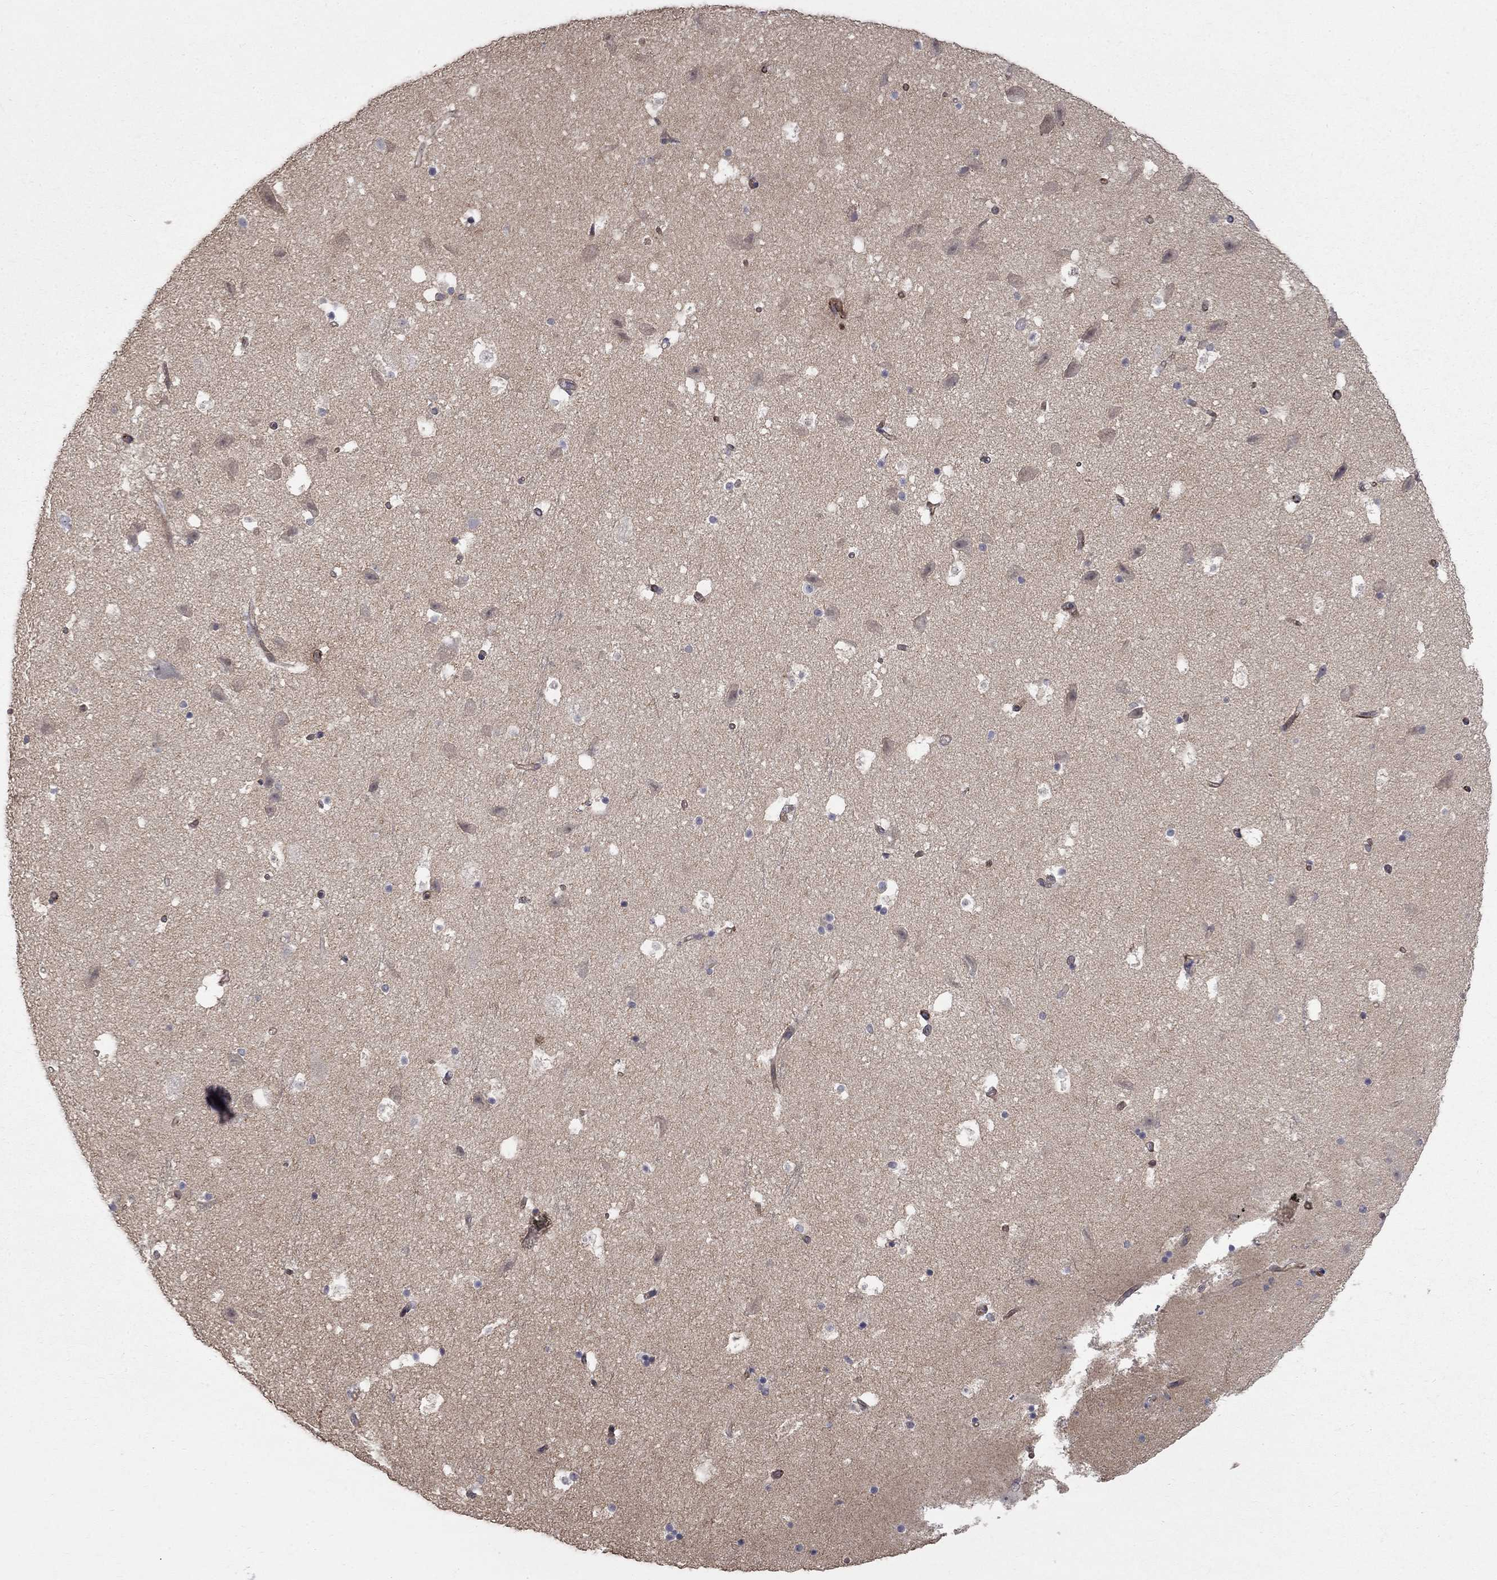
{"staining": {"intensity": "negative", "quantity": "none", "location": "none"}, "tissue": "hippocampus", "cell_type": "Glial cells", "image_type": "normal", "snomed": [{"axis": "morphology", "description": "Normal tissue, NOS"}, {"axis": "topography", "description": "Hippocampus"}], "caption": "Image shows no significant protein expression in glial cells of normal hippocampus. (Stains: DAB IHC with hematoxylin counter stain, Microscopy: brightfield microscopy at high magnification).", "gene": "MSRA", "patient": {"sex": "male", "age": 51}}